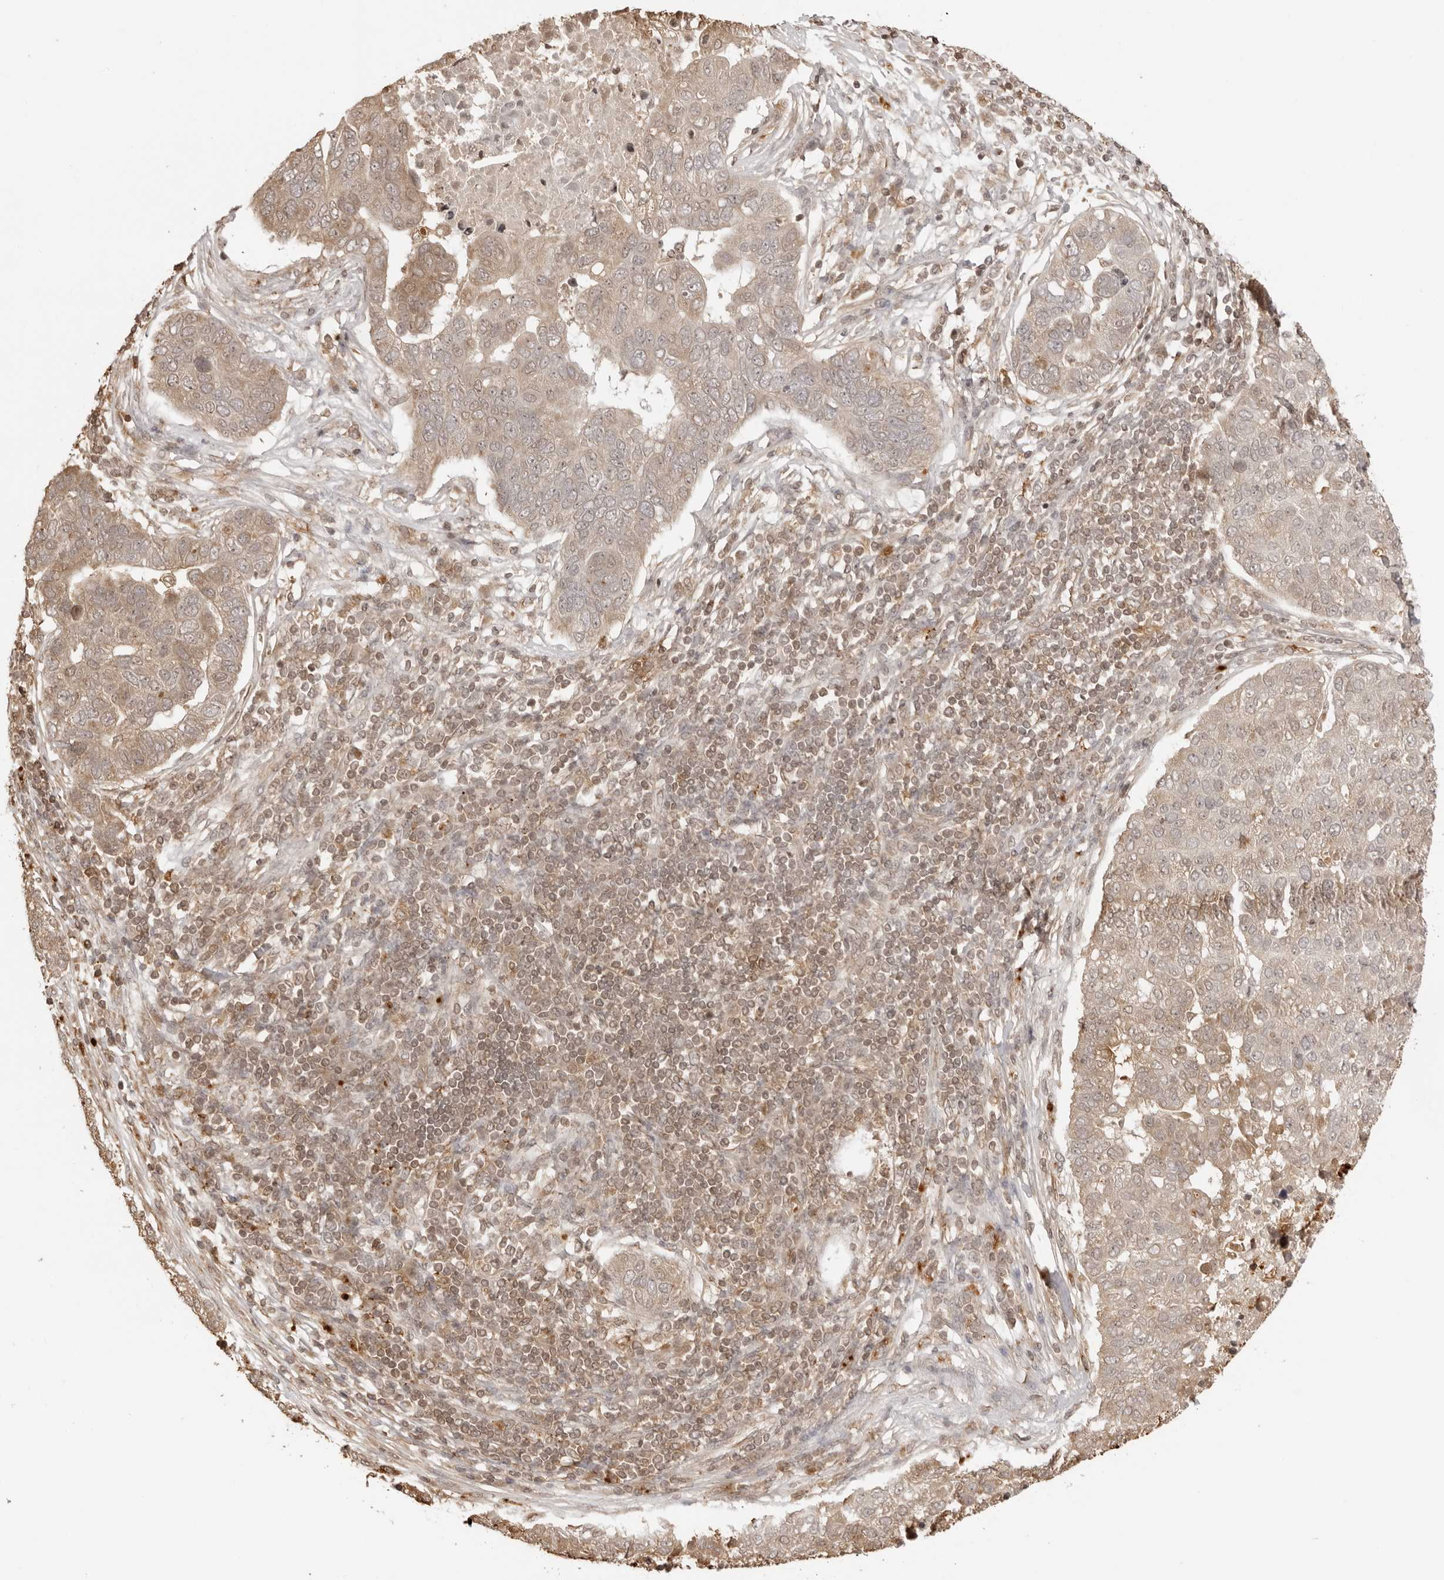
{"staining": {"intensity": "weak", "quantity": ">75%", "location": "cytoplasmic/membranous,nuclear"}, "tissue": "pancreatic cancer", "cell_type": "Tumor cells", "image_type": "cancer", "snomed": [{"axis": "morphology", "description": "Adenocarcinoma, NOS"}, {"axis": "topography", "description": "Pancreas"}], "caption": "The image shows a brown stain indicating the presence of a protein in the cytoplasmic/membranous and nuclear of tumor cells in pancreatic adenocarcinoma. (Stains: DAB in brown, nuclei in blue, Microscopy: brightfield microscopy at high magnification).", "gene": "IKBKE", "patient": {"sex": "female", "age": 61}}